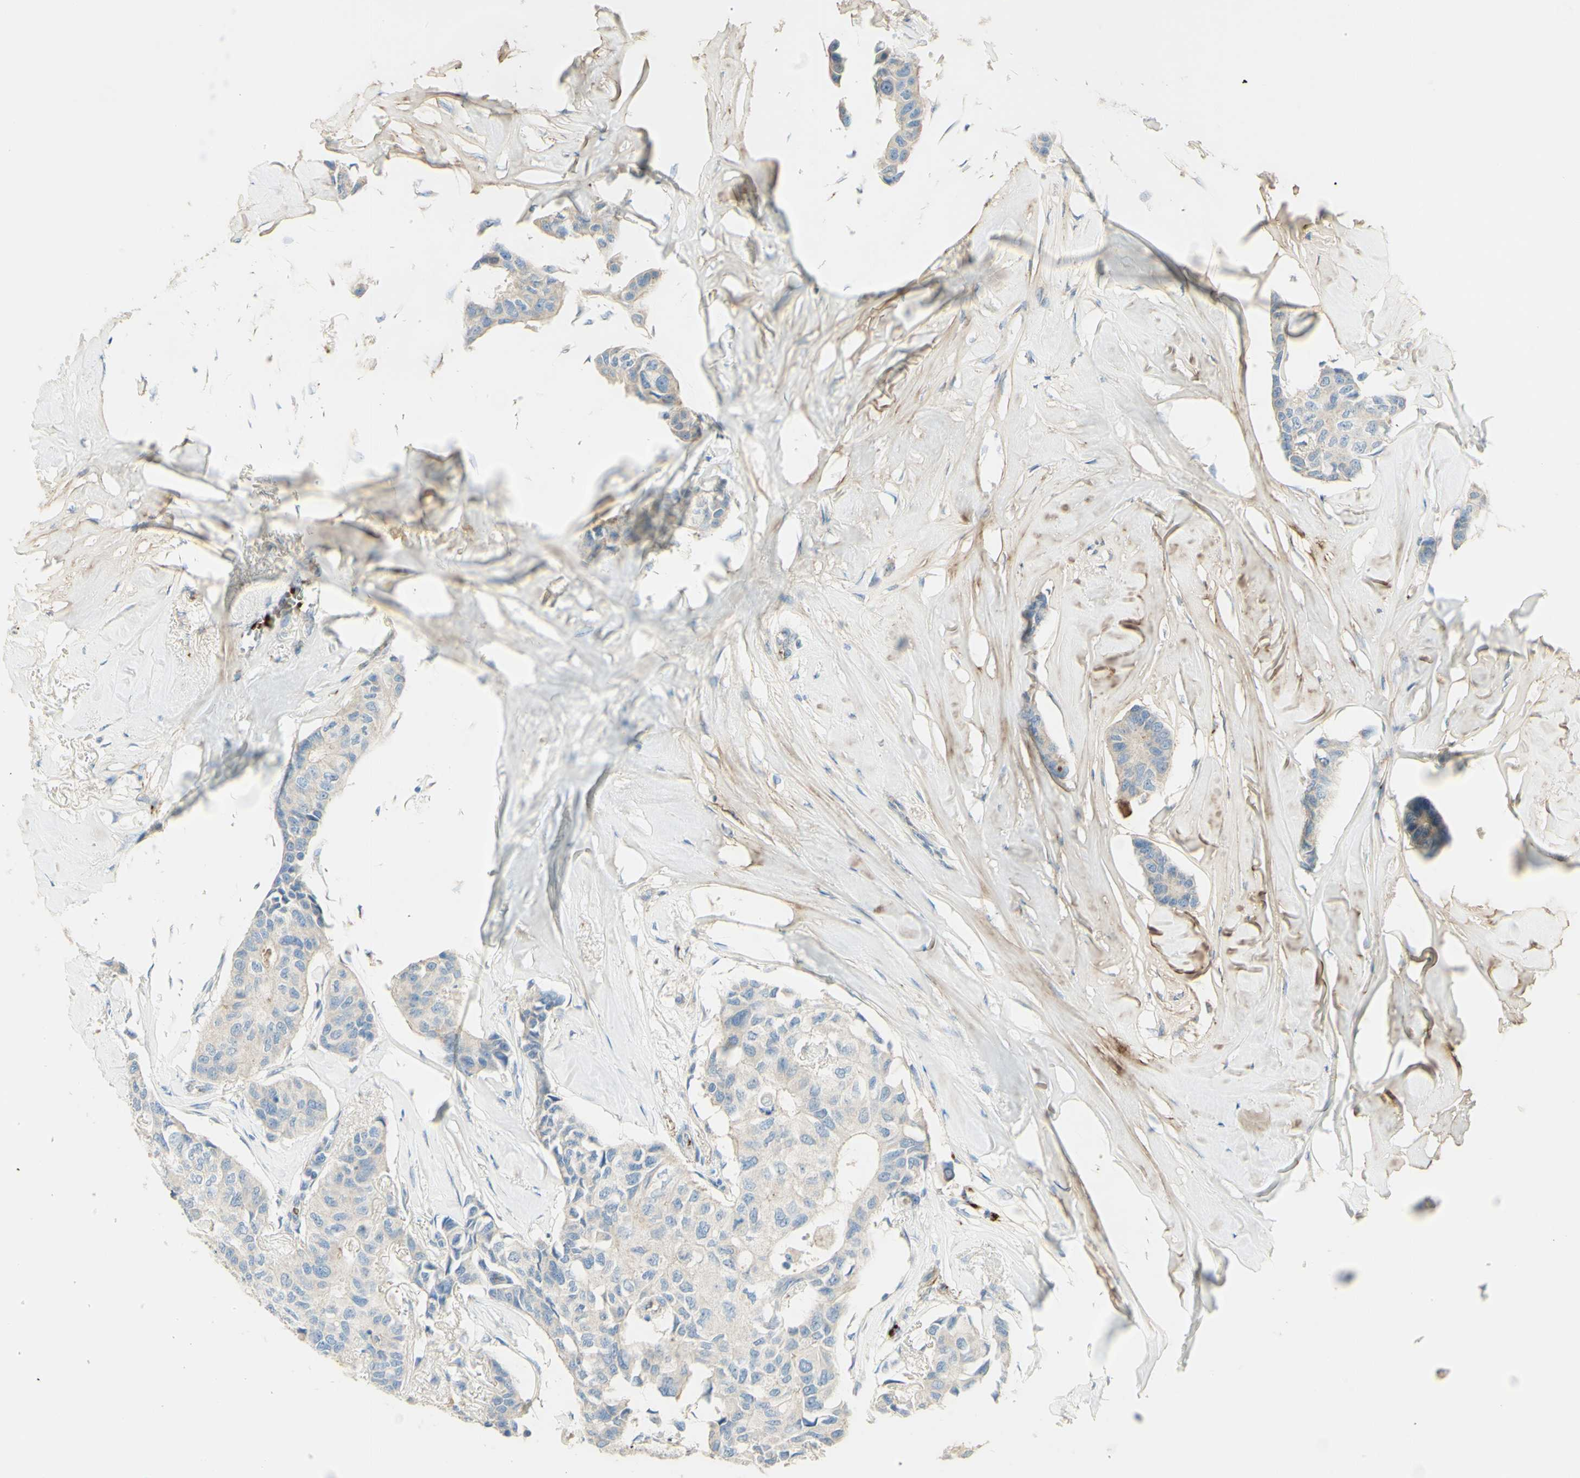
{"staining": {"intensity": "weak", "quantity": "<25%", "location": "cytoplasmic/membranous"}, "tissue": "breast cancer", "cell_type": "Tumor cells", "image_type": "cancer", "snomed": [{"axis": "morphology", "description": "Duct carcinoma"}, {"axis": "topography", "description": "Breast"}], "caption": "Breast intraductal carcinoma stained for a protein using immunohistochemistry shows no staining tumor cells.", "gene": "GAN", "patient": {"sex": "female", "age": 80}}